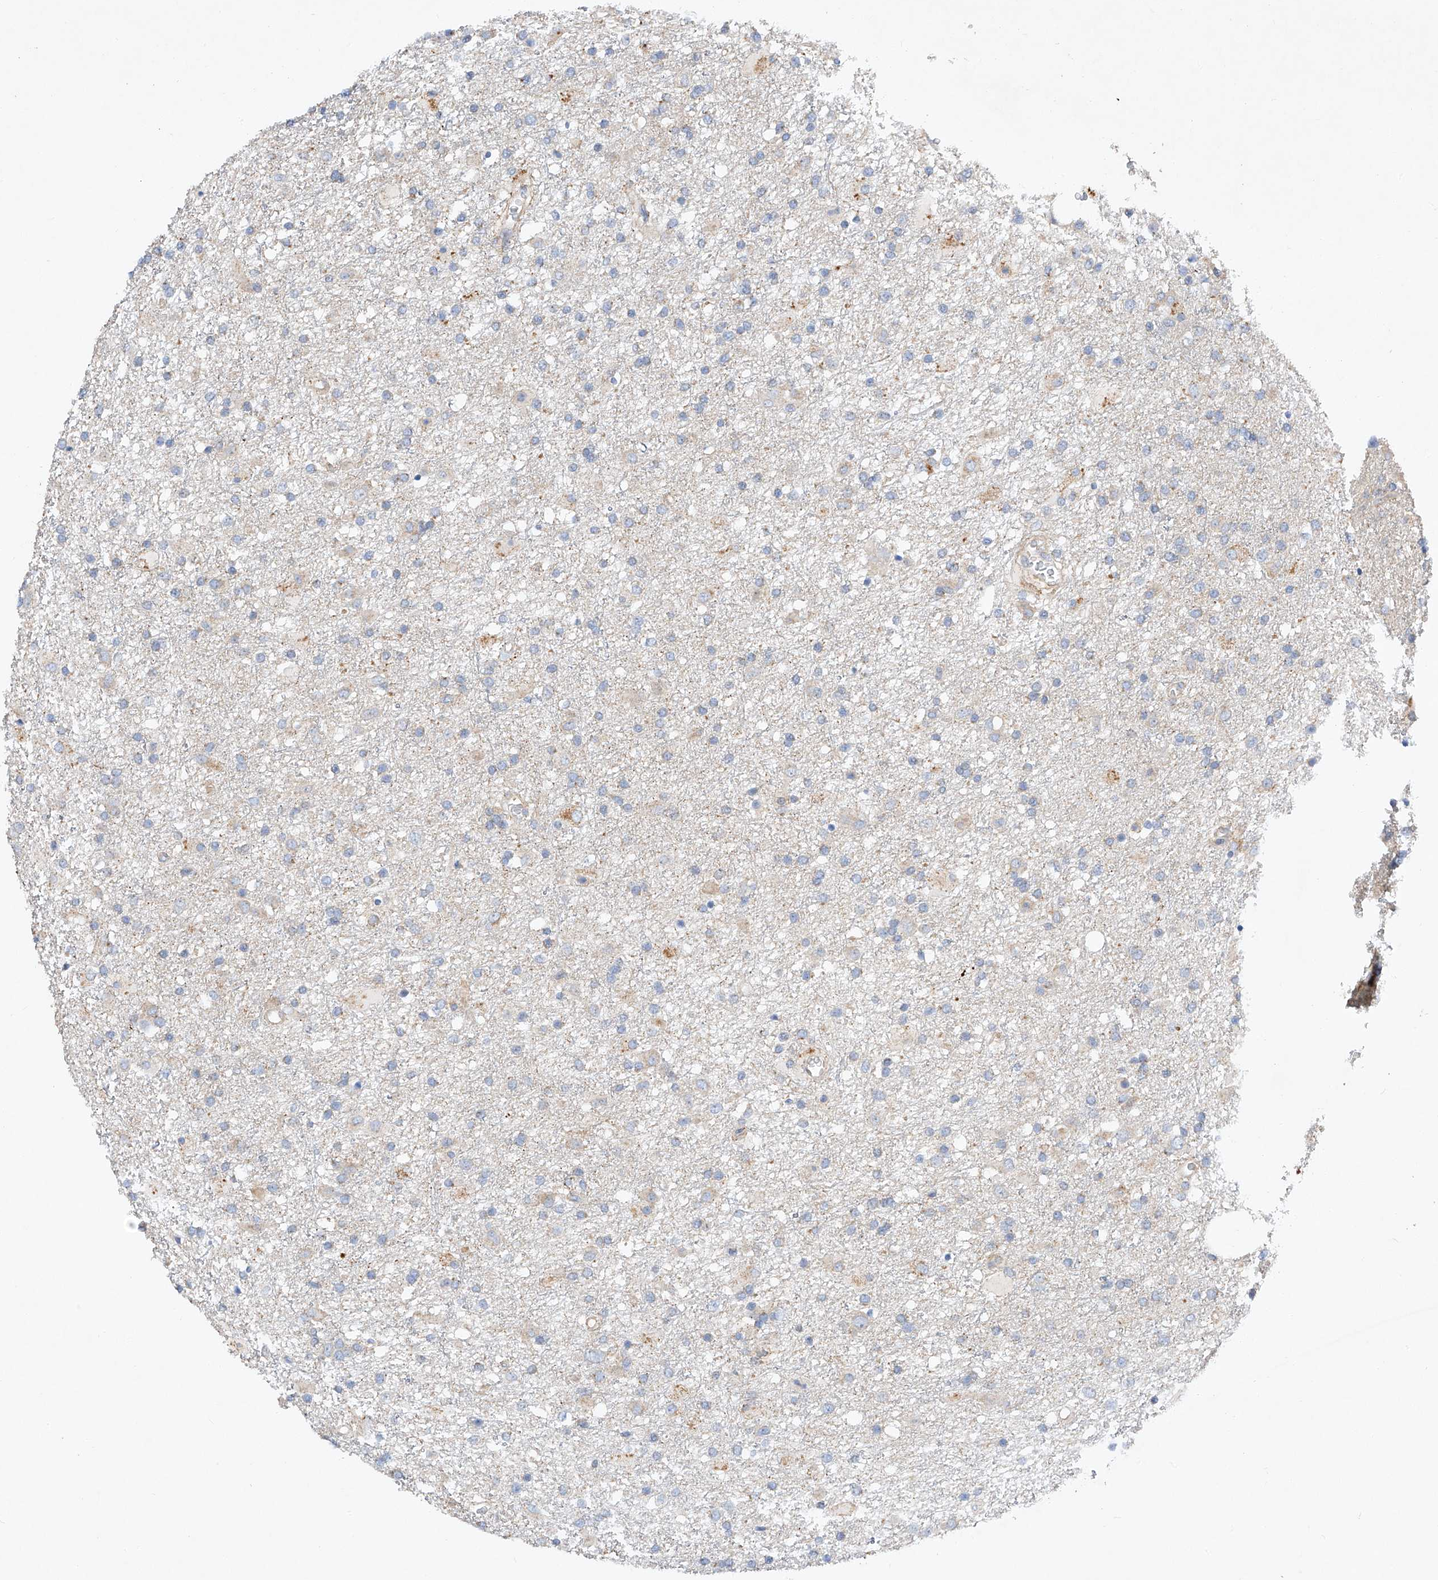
{"staining": {"intensity": "negative", "quantity": "none", "location": "none"}, "tissue": "glioma", "cell_type": "Tumor cells", "image_type": "cancer", "snomed": [{"axis": "morphology", "description": "Glioma, malignant, Low grade"}, {"axis": "topography", "description": "Brain"}], "caption": "Image shows no significant protein expression in tumor cells of malignant low-grade glioma. (DAB immunohistochemistry (IHC), high magnification).", "gene": "AMD1", "patient": {"sex": "male", "age": 65}}